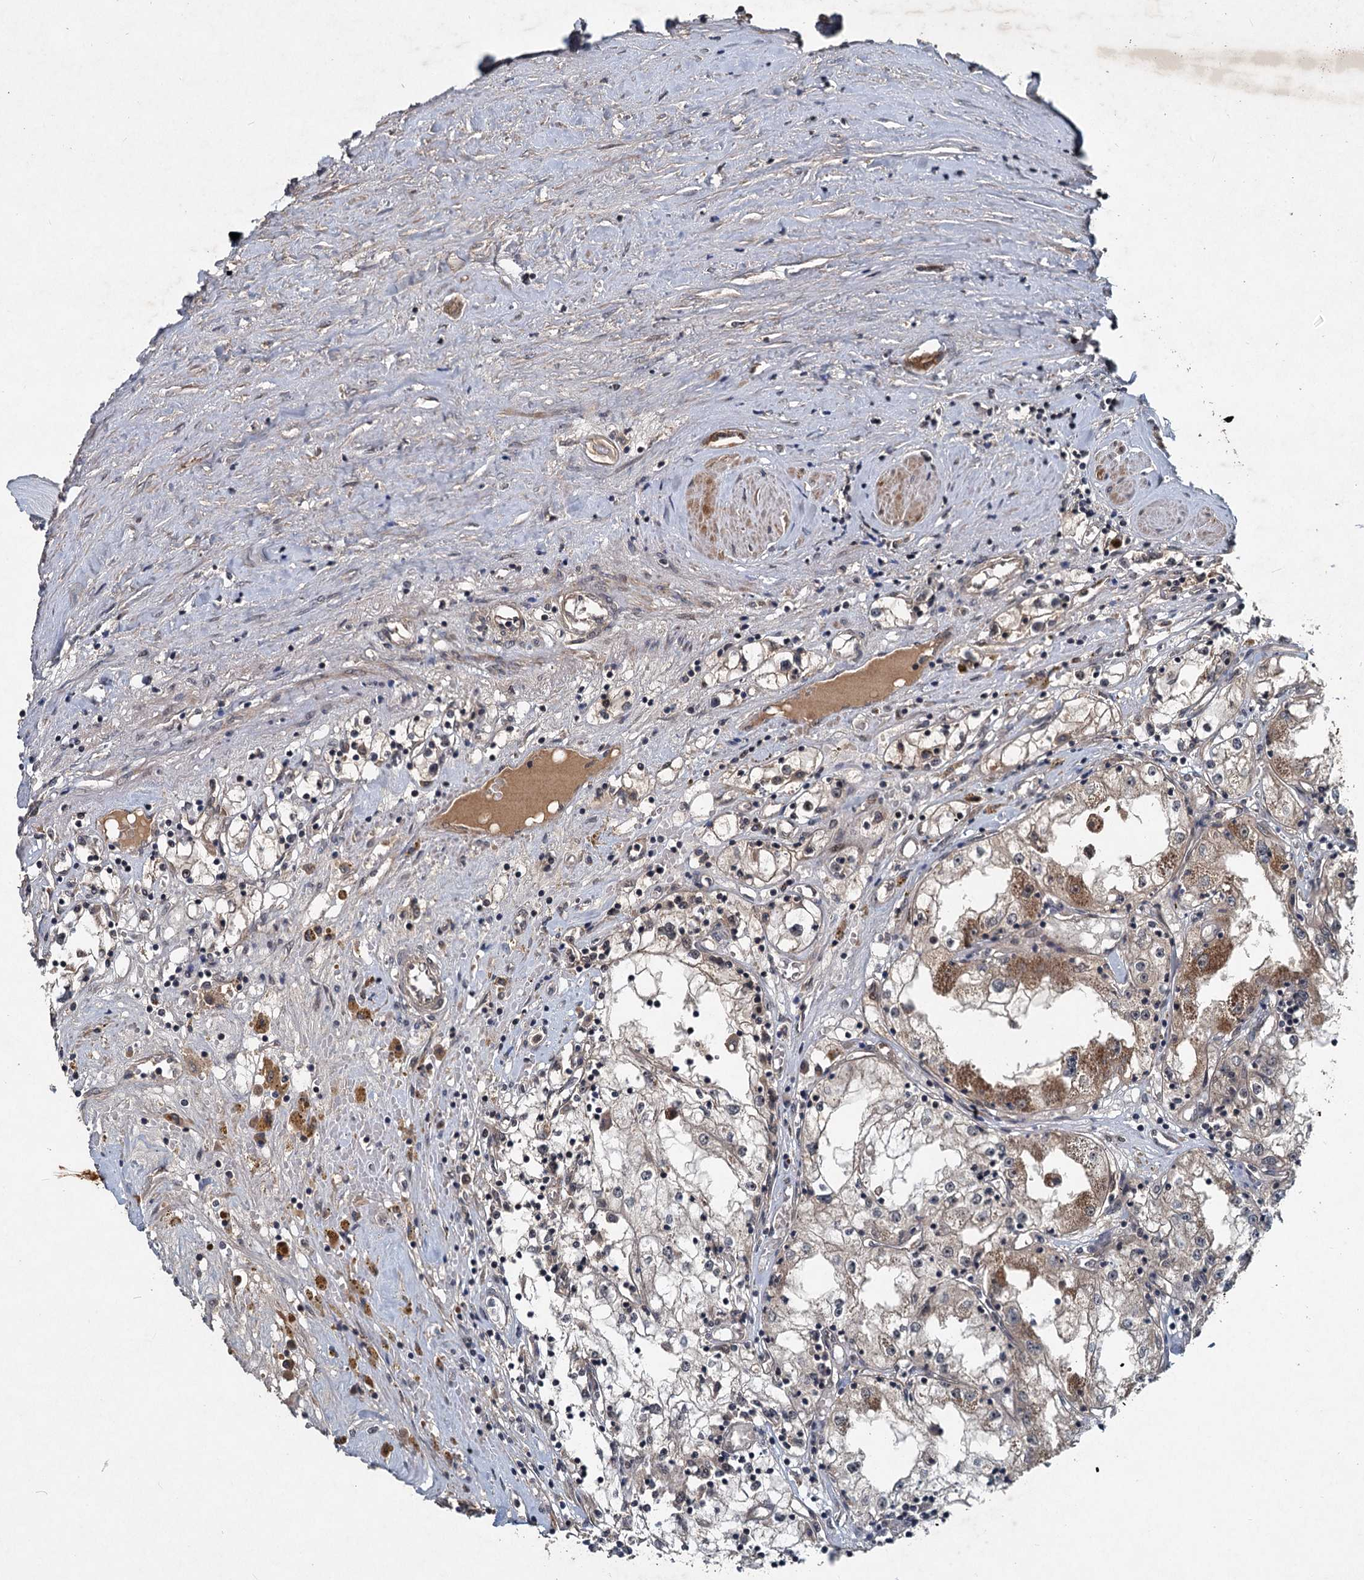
{"staining": {"intensity": "weak", "quantity": "25%-75%", "location": "cytoplasmic/membranous"}, "tissue": "renal cancer", "cell_type": "Tumor cells", "image_type": "cancer", "snomed": [{"axis": "morphology", "description": "Adenocarcinoma, NOS"}, {"axis": "topography", "description": "Kidney"}], "caption": "Renal adenocarcinoma was stained to show a protein in brown. There is low levels of weak cytoplasmic/membranous expression in approximately 25%-75% of tumor cells.", "gene": "RITA1", "patient": {"sex": "male", "age": 56}}